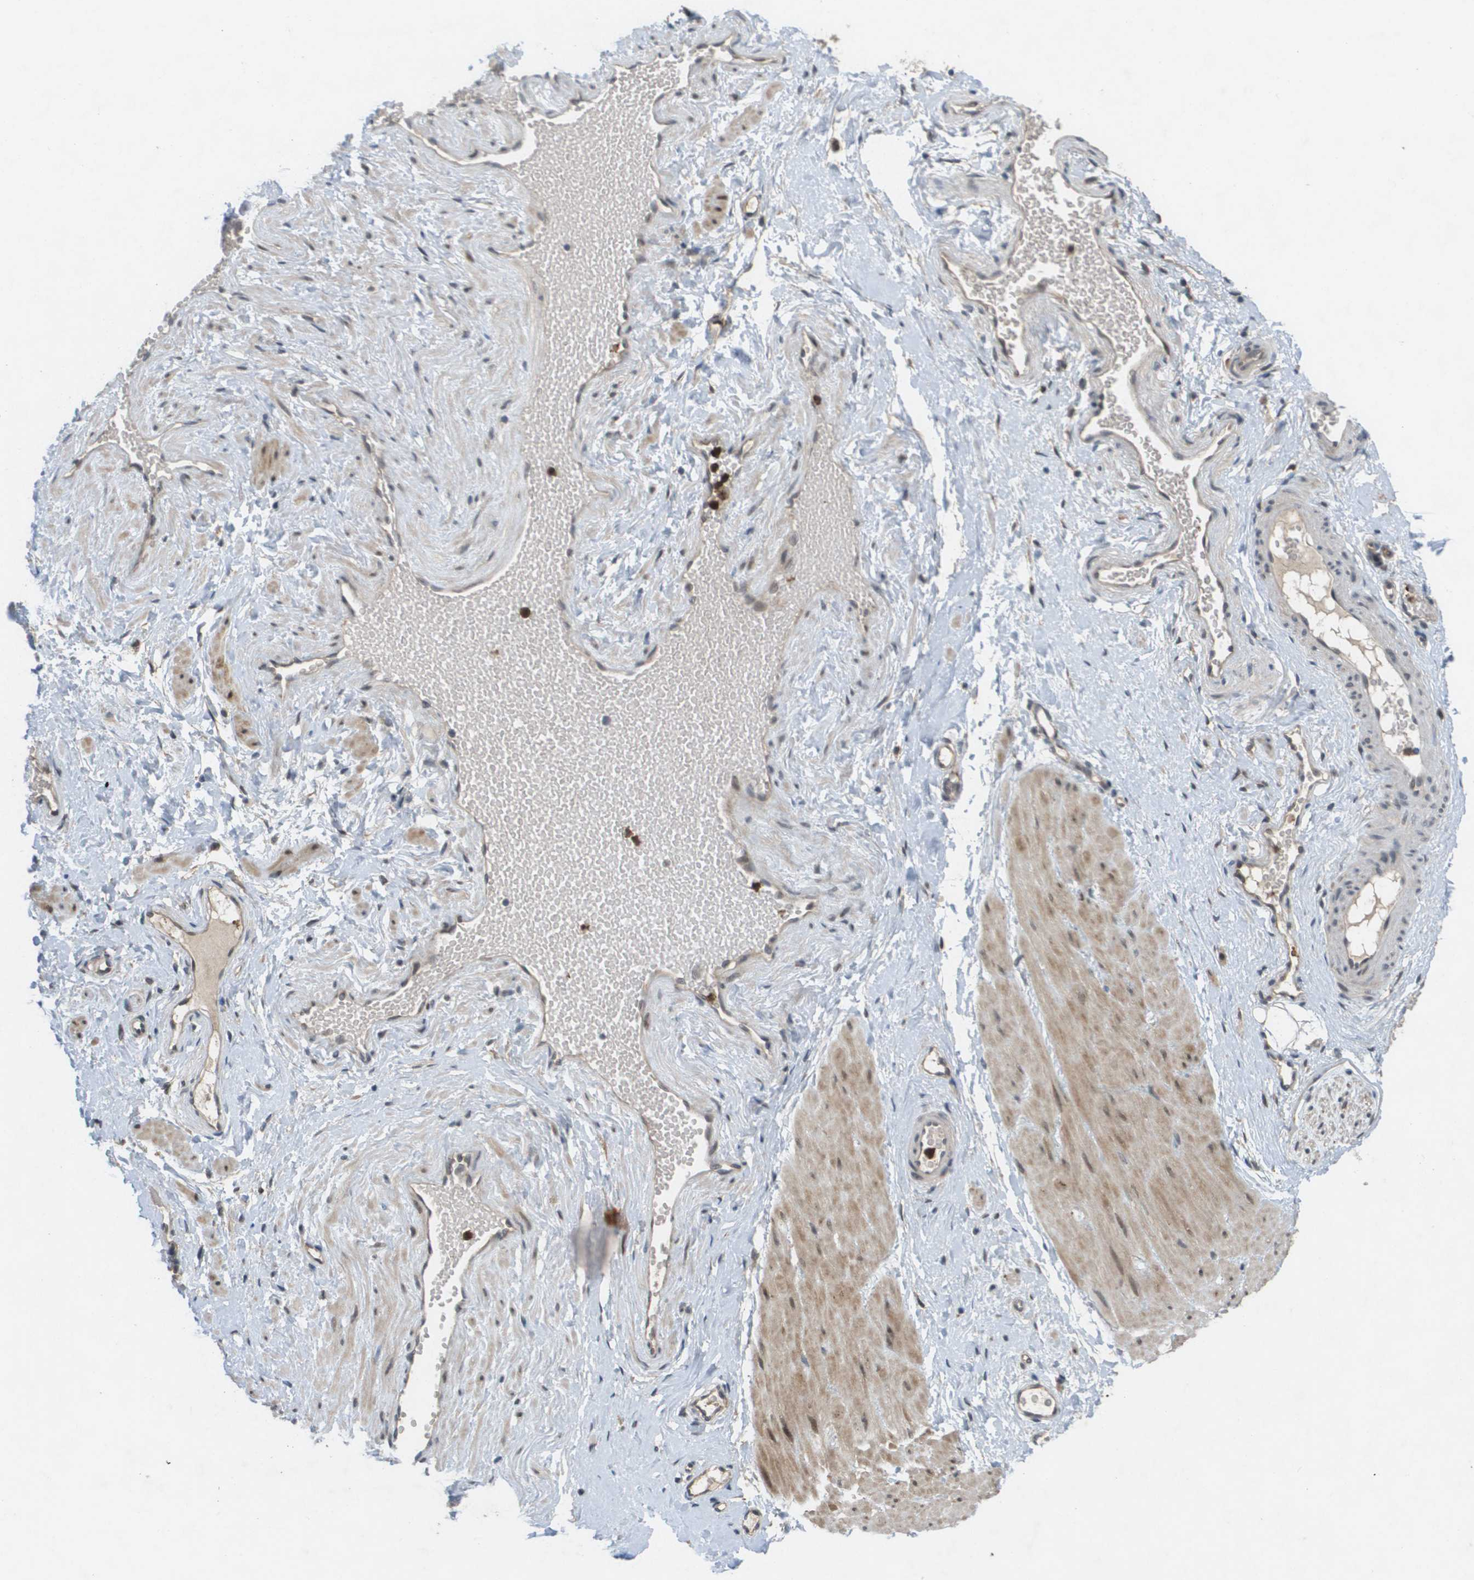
{"staining": {"intensity": "weak", "quantity": ">75%", "location": "cytoplasmic/membranous,nuclear"}, "tissue": "adipose tissue", "cell_type": "Adipocytes", "image_type": "normal", "snomed": [{"axis": "morphology", "description": "Normal tissue, NOS"}, {"axis": "topography", "description": "Soft tissue"}, {"axis": "topography", "description": "Vascular tissue"}], "caption": "The histopathology image shows staining of benign adipose tissue, revealing weak cytoplasmic/membranous,nuclear protein expression (brown color) within adipocytes.", "gene": "PALD1", "patient": {"sex": "female", "age": 35}}